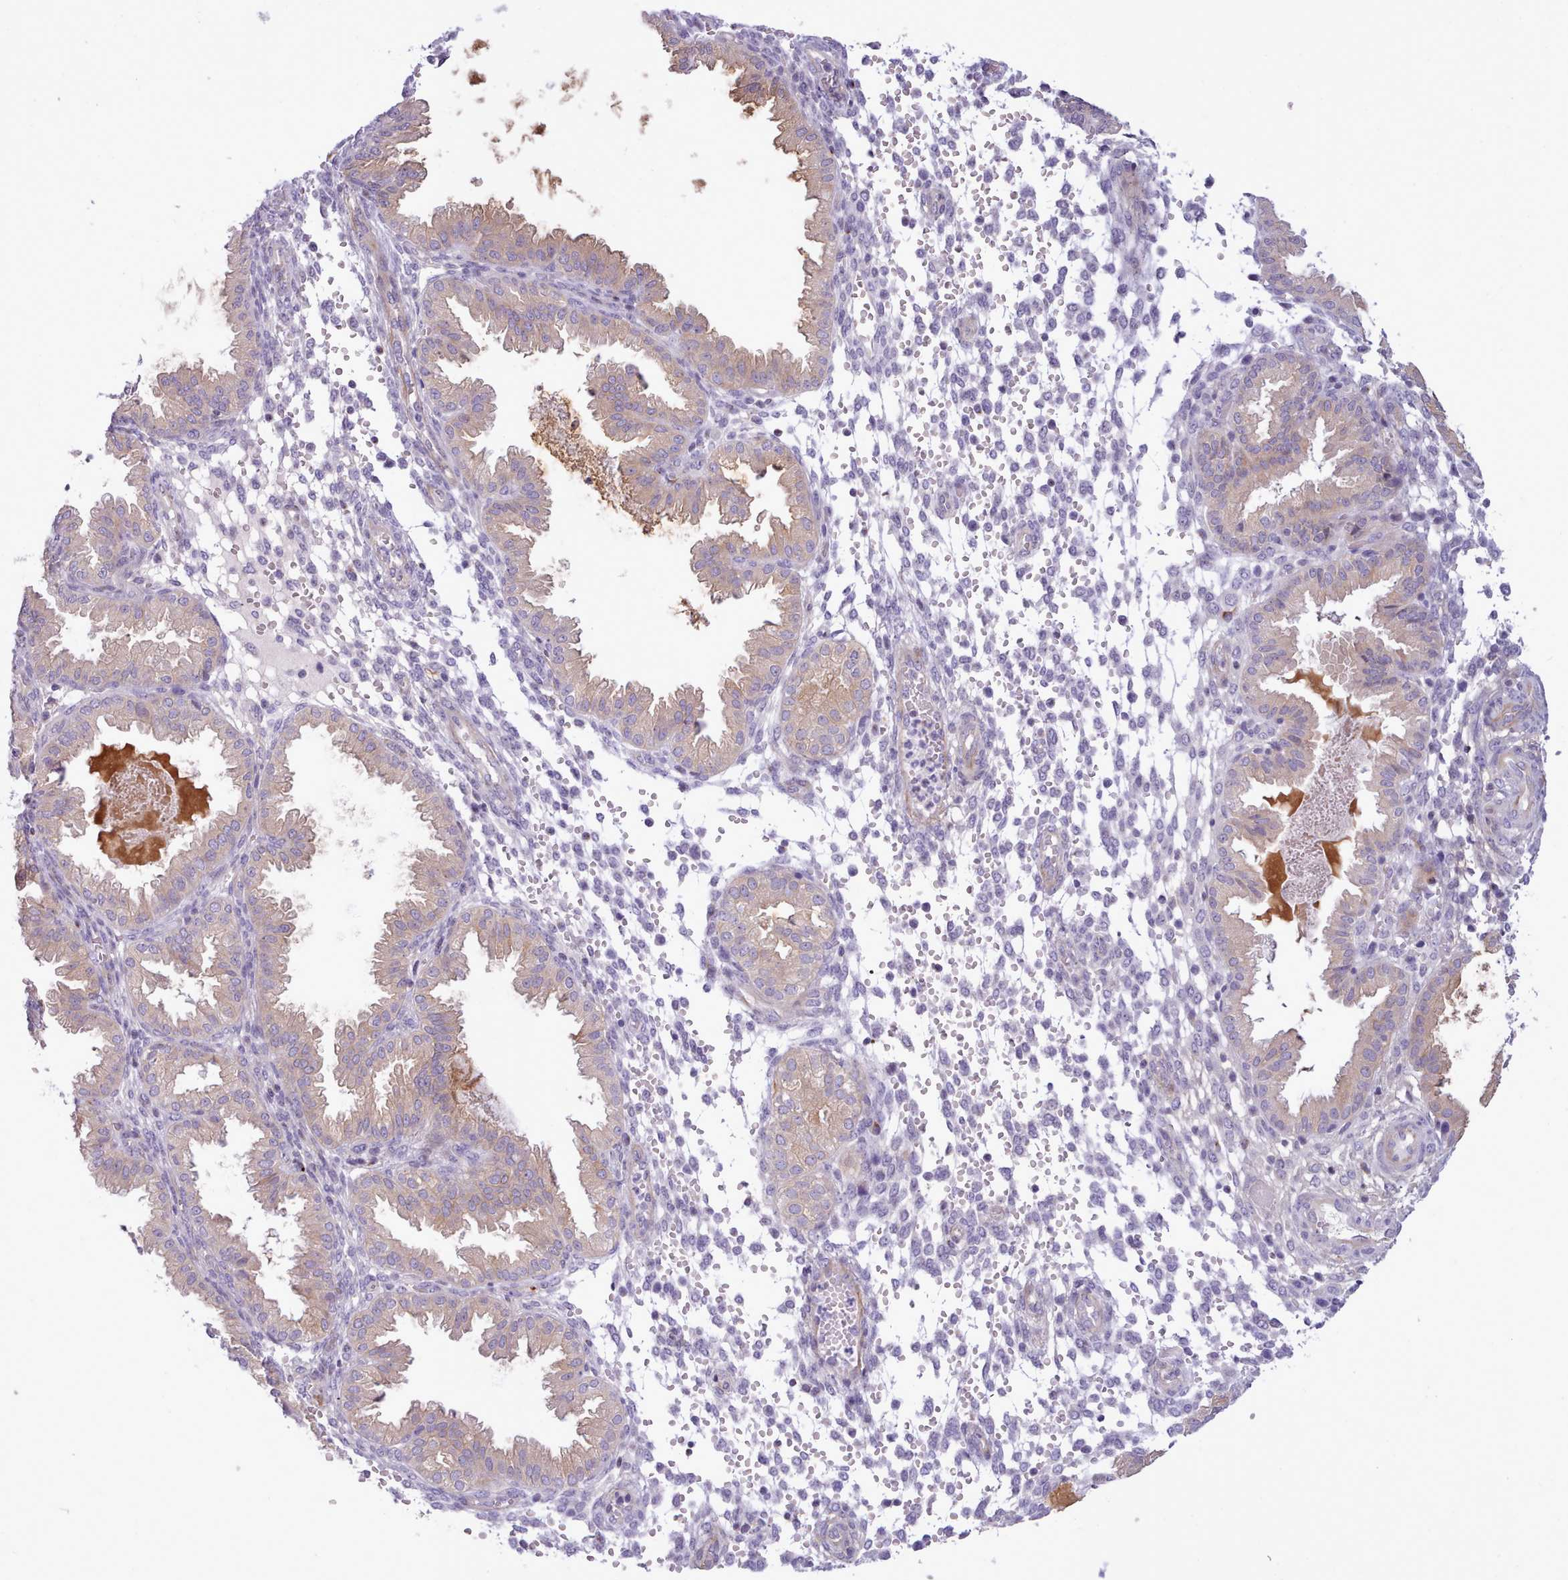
{"staining": {"intensity": "negative", "quantity": "none", "location": "none"}, "tissue": "endometrium", "cell_type": "Cells in endometrial stroma", "image_type": "normal", "snomed": [{"axis": "morphology", "description": "Normal tissue, NOS"}, {"axis": "topography", "description": "Endometrium"}], "caption": "IHC of benign human endometrium reveals no staining in cells in endometrial stroma. (DAB (3,3'-diaminobenzidine) IHC with hematoxylin counter stain).", "gene": "CYP2A13", "patient": {"sex": "female", "age": 33}}